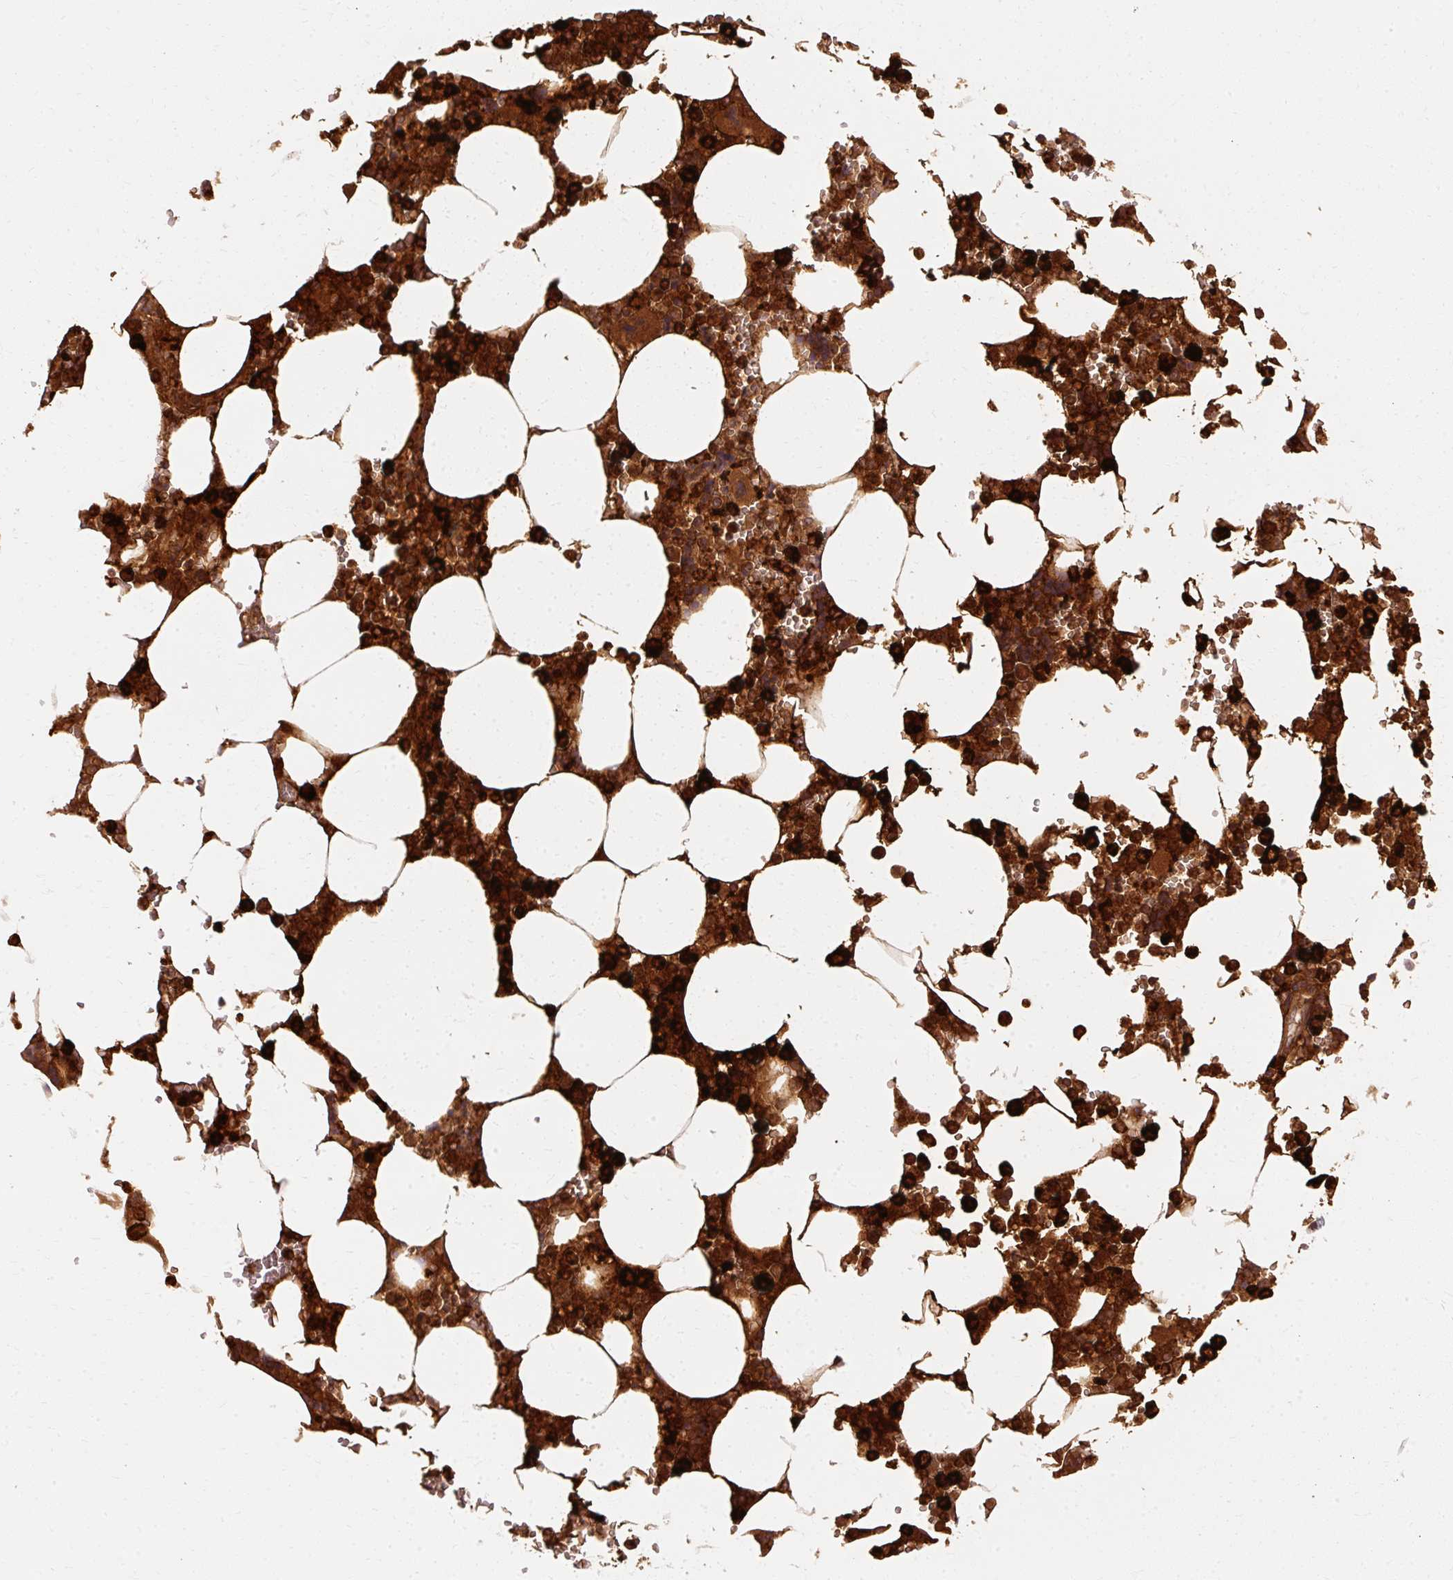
{"staining": {"intensity": "strong", "quantity": ">75%", "location": "cytoplasmic/membranous"}, "tissue": "bone marrow", "cell_type": "Hematopoietic cells", "image_type": "normal", "snomed": [{"axis": "morphology", "description": "Normal tissue, NOS"}, {"axis": "topography", "description": "Bone marrow"}], "caption": "High-power microscopy captured an immunohistochemistry histopathology image of unremarkable bone marrow, revealing strong cytoplasmic/membranous staining in about >75% of hematopoietic cells. The staining was performed using DAB, with brown indicating positive protein expression. Nuclei are stained blue with hematoxylin.", "gene": "DEFA1B", "patient": {"sex": "male", "age": 64}}